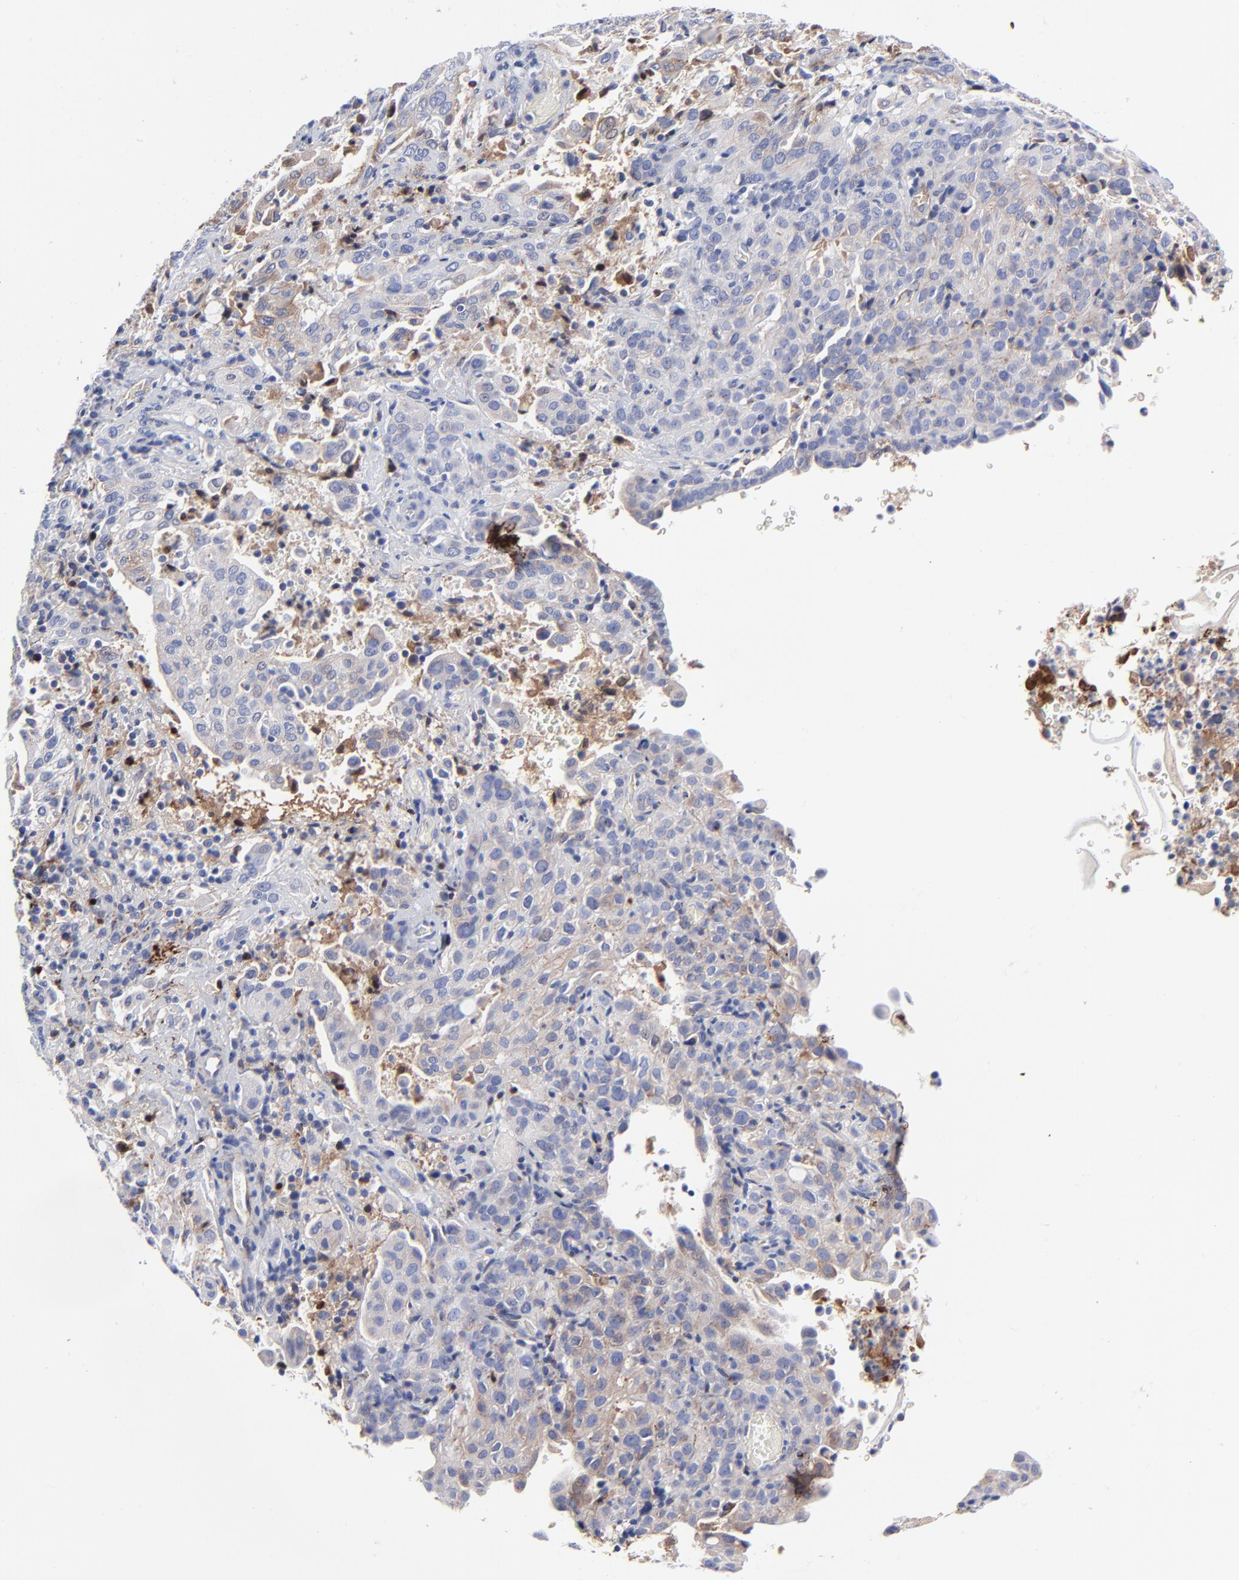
{"staining": {"intensity": "negative", "quantity": "none", "location": "none"}, "tissue": "cervical cancer", "cell_type": "Tumor cells", "image_type": "cancer", "snomed": [{"axis": "morphology", "description": "Squamous cell carcinoma, NOS"}, {"axis": "topography", "description": "Cervix"}], "caption": "Protein analysis of cervical squamous cell carcinoma reveals no significant positivity in tumor cells. Brightfield microscopy of immunohistochemistry (IHC) stained with DAB (brown) and hematoxylin (blue), captured at high magnification.", "gene": "FBLN2", "patient": {"sex": "female", "age": 41}}